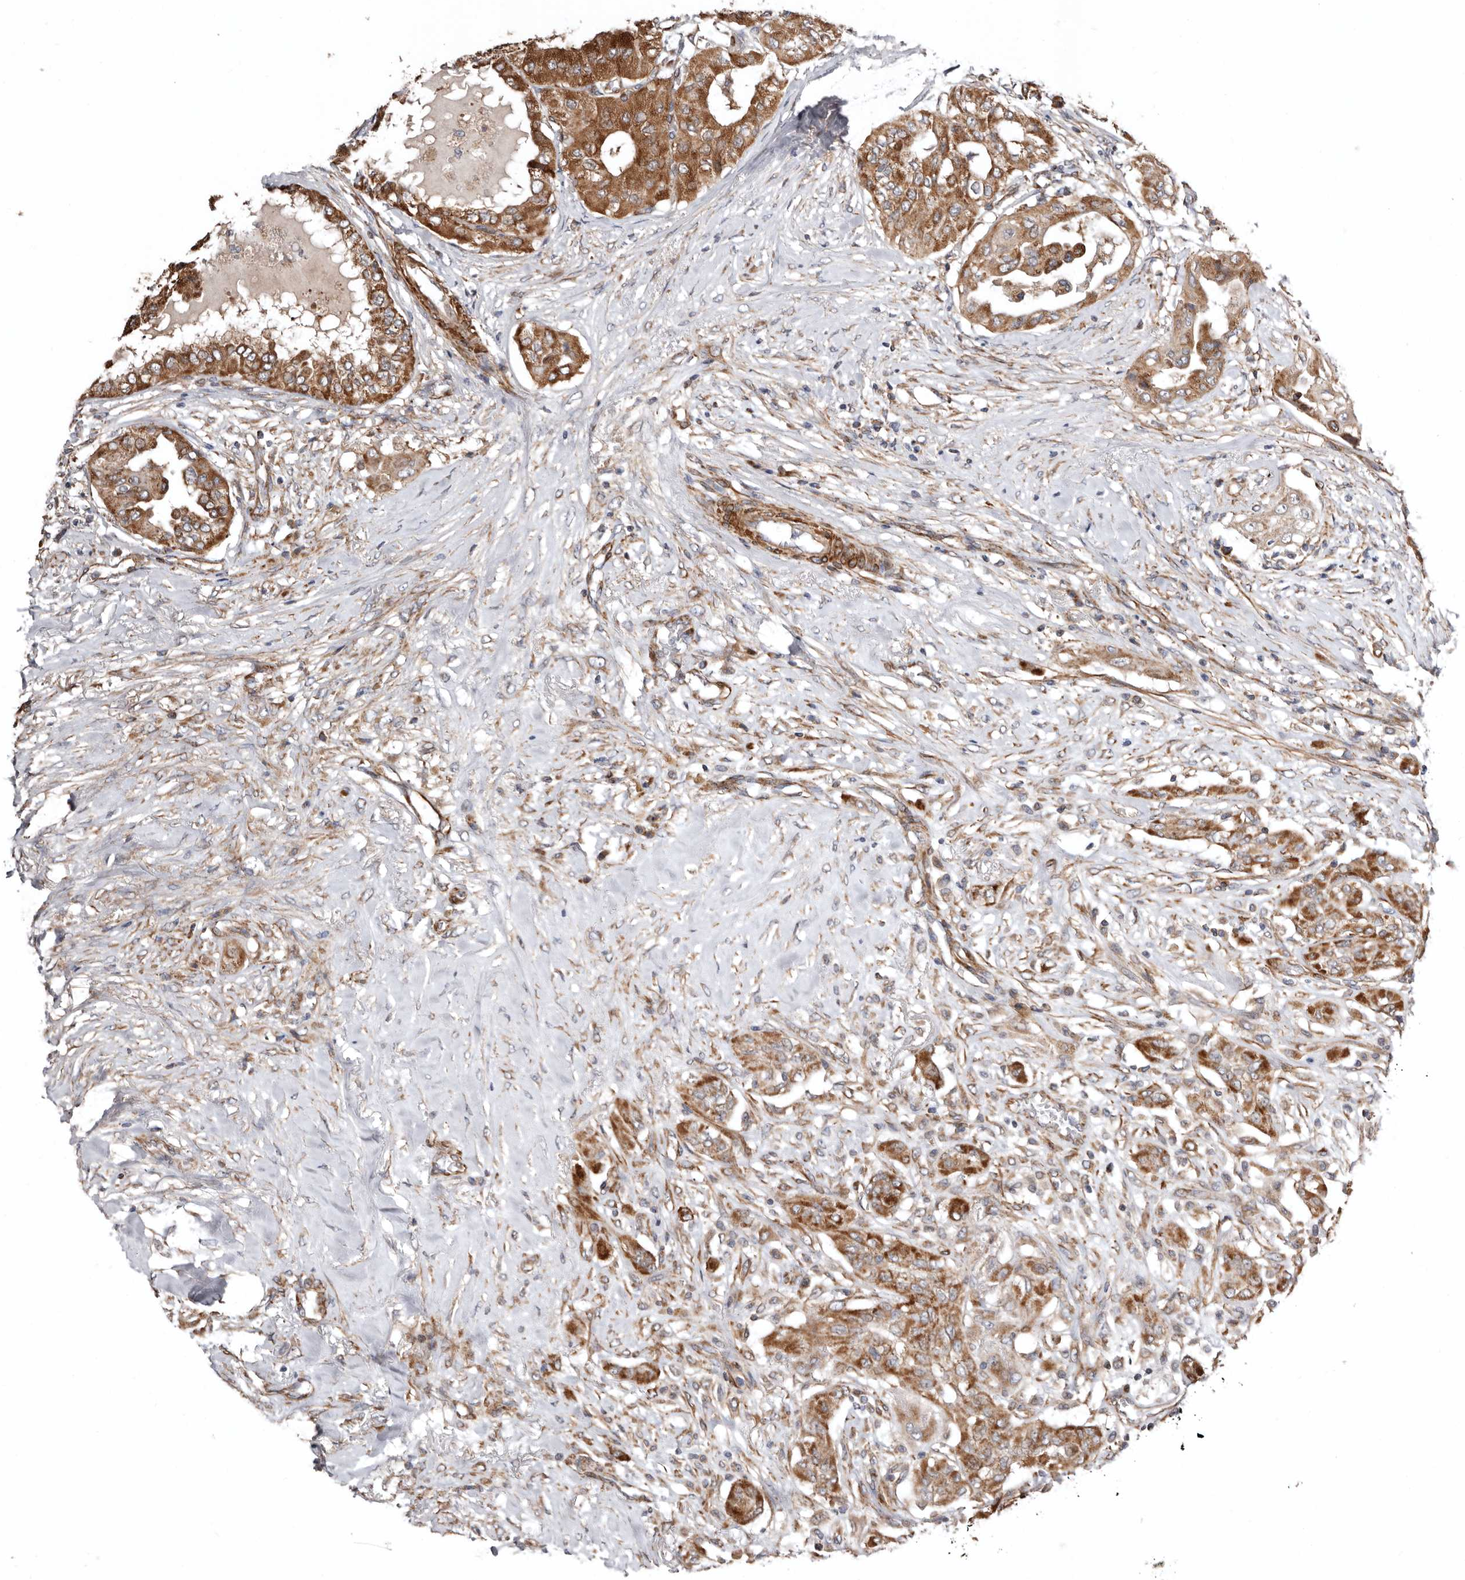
{"staining": {"intensity": "strong", "quantity": ">75%", "location": "cytoplasmic/membranous"}, "tissue": "thyroid cancer", "cell_type": "Tumor cells", "image_type": "cancer", "snomed": [{"axis": "morphology", "description": "Papillary adenocarcinoma, NOS"}, {"axis": "topography", "description": "Thyroid gland"}], "caption": "Thyroid cancer (papillary adenocarcinoma) stained with a brown dye demonstrates strong cytoplasmic/membranous positive expression in about >75% of tumor cells.", "gene": "PROKR1", "patient": {"sex": "female", "age": 59}}